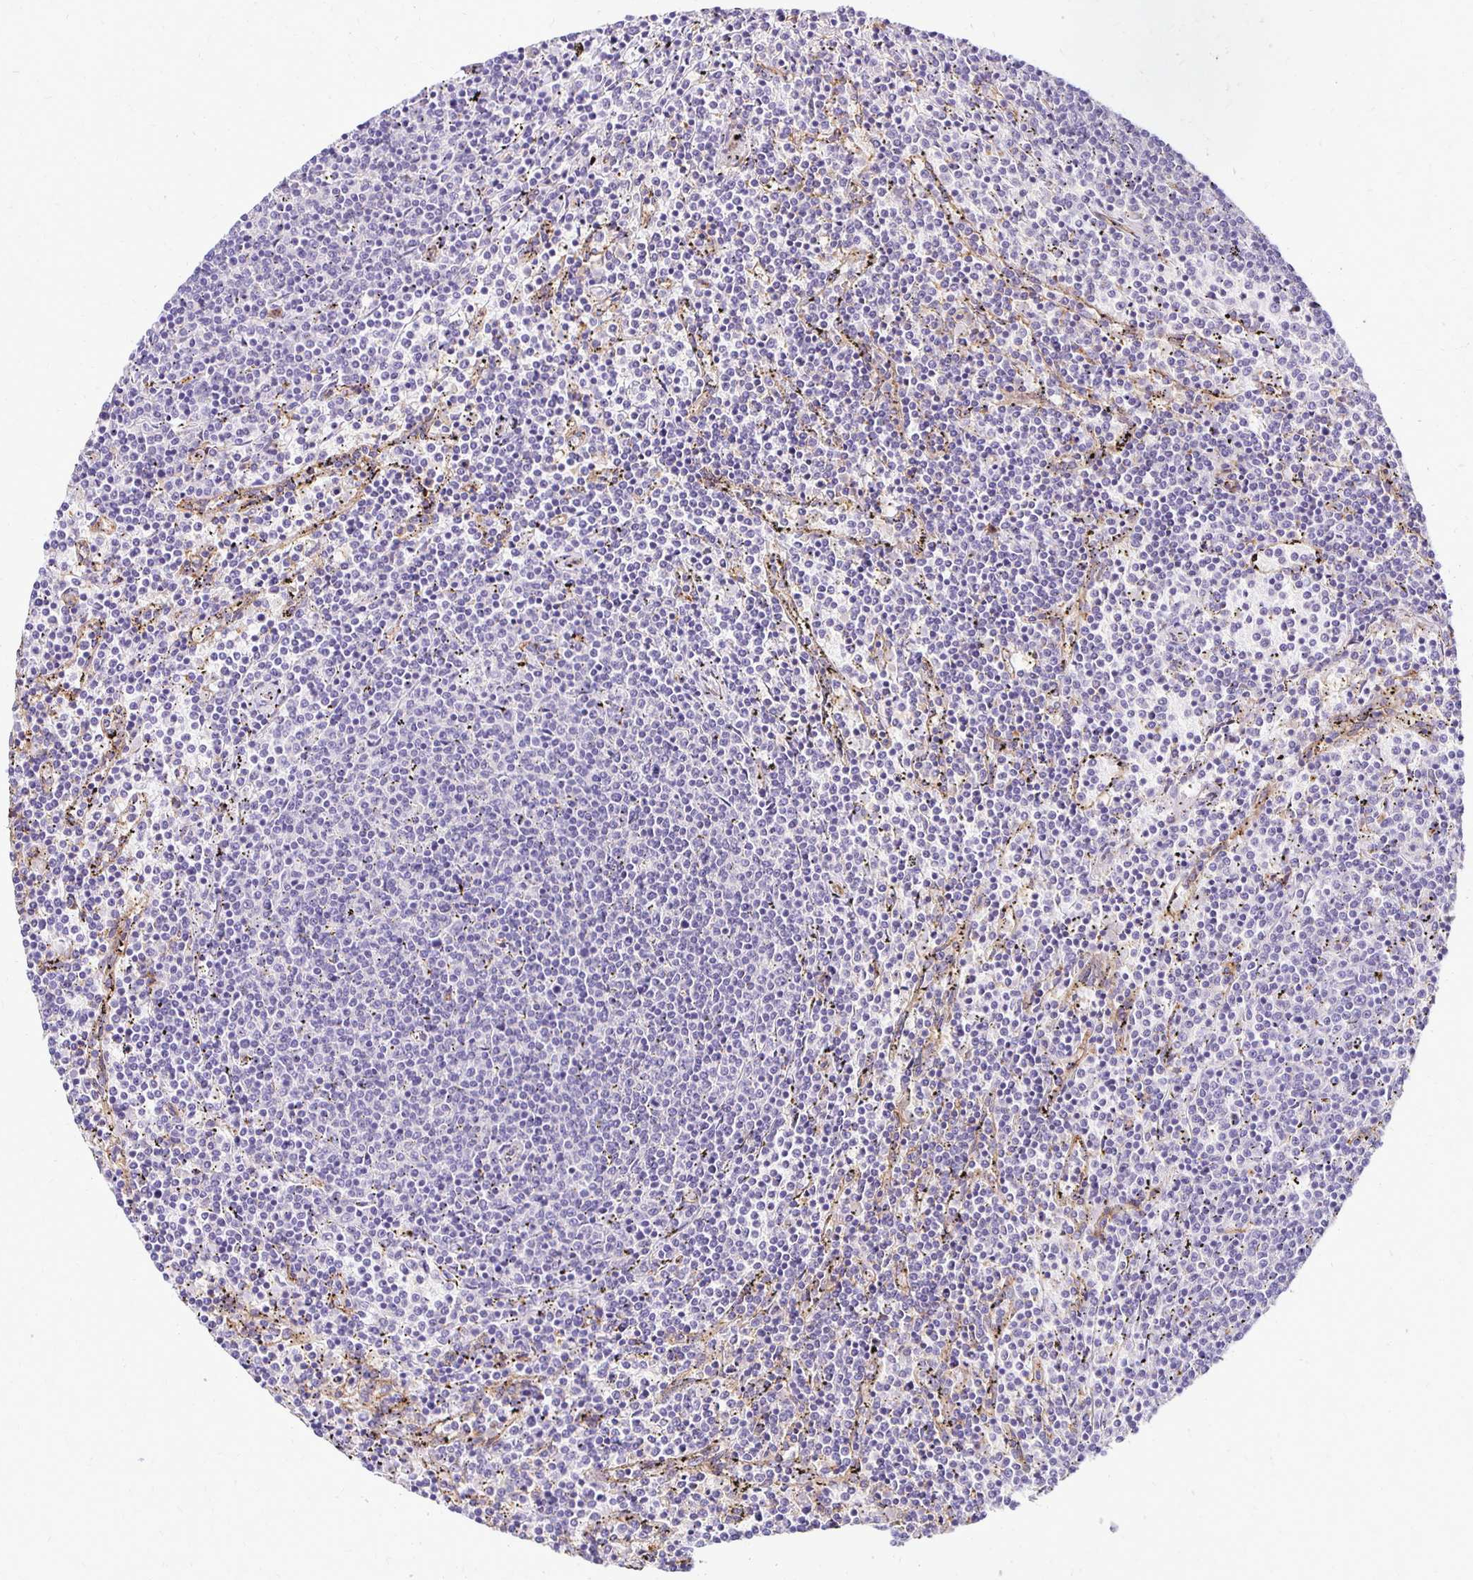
{"staining": {"intensity": "negative", "quantity": "none", "location": "none"}, "tissue": "lymphoma", "cell_type": "Tumor cells", "image_type": "cancer", "snomed": [{"axis": "morphology", "description": "Malignant lymphoma, non-Hodgkin's type, Low grade"}, {"axis": "topography", "description": "Spleen"}], "caption": "Human lymphoma stained for a protein using immunohistochemistry demonstrates no positivity in tumor cells.", "gene": "TTYH1", "patient": {"sex": "female", "age": 50}}